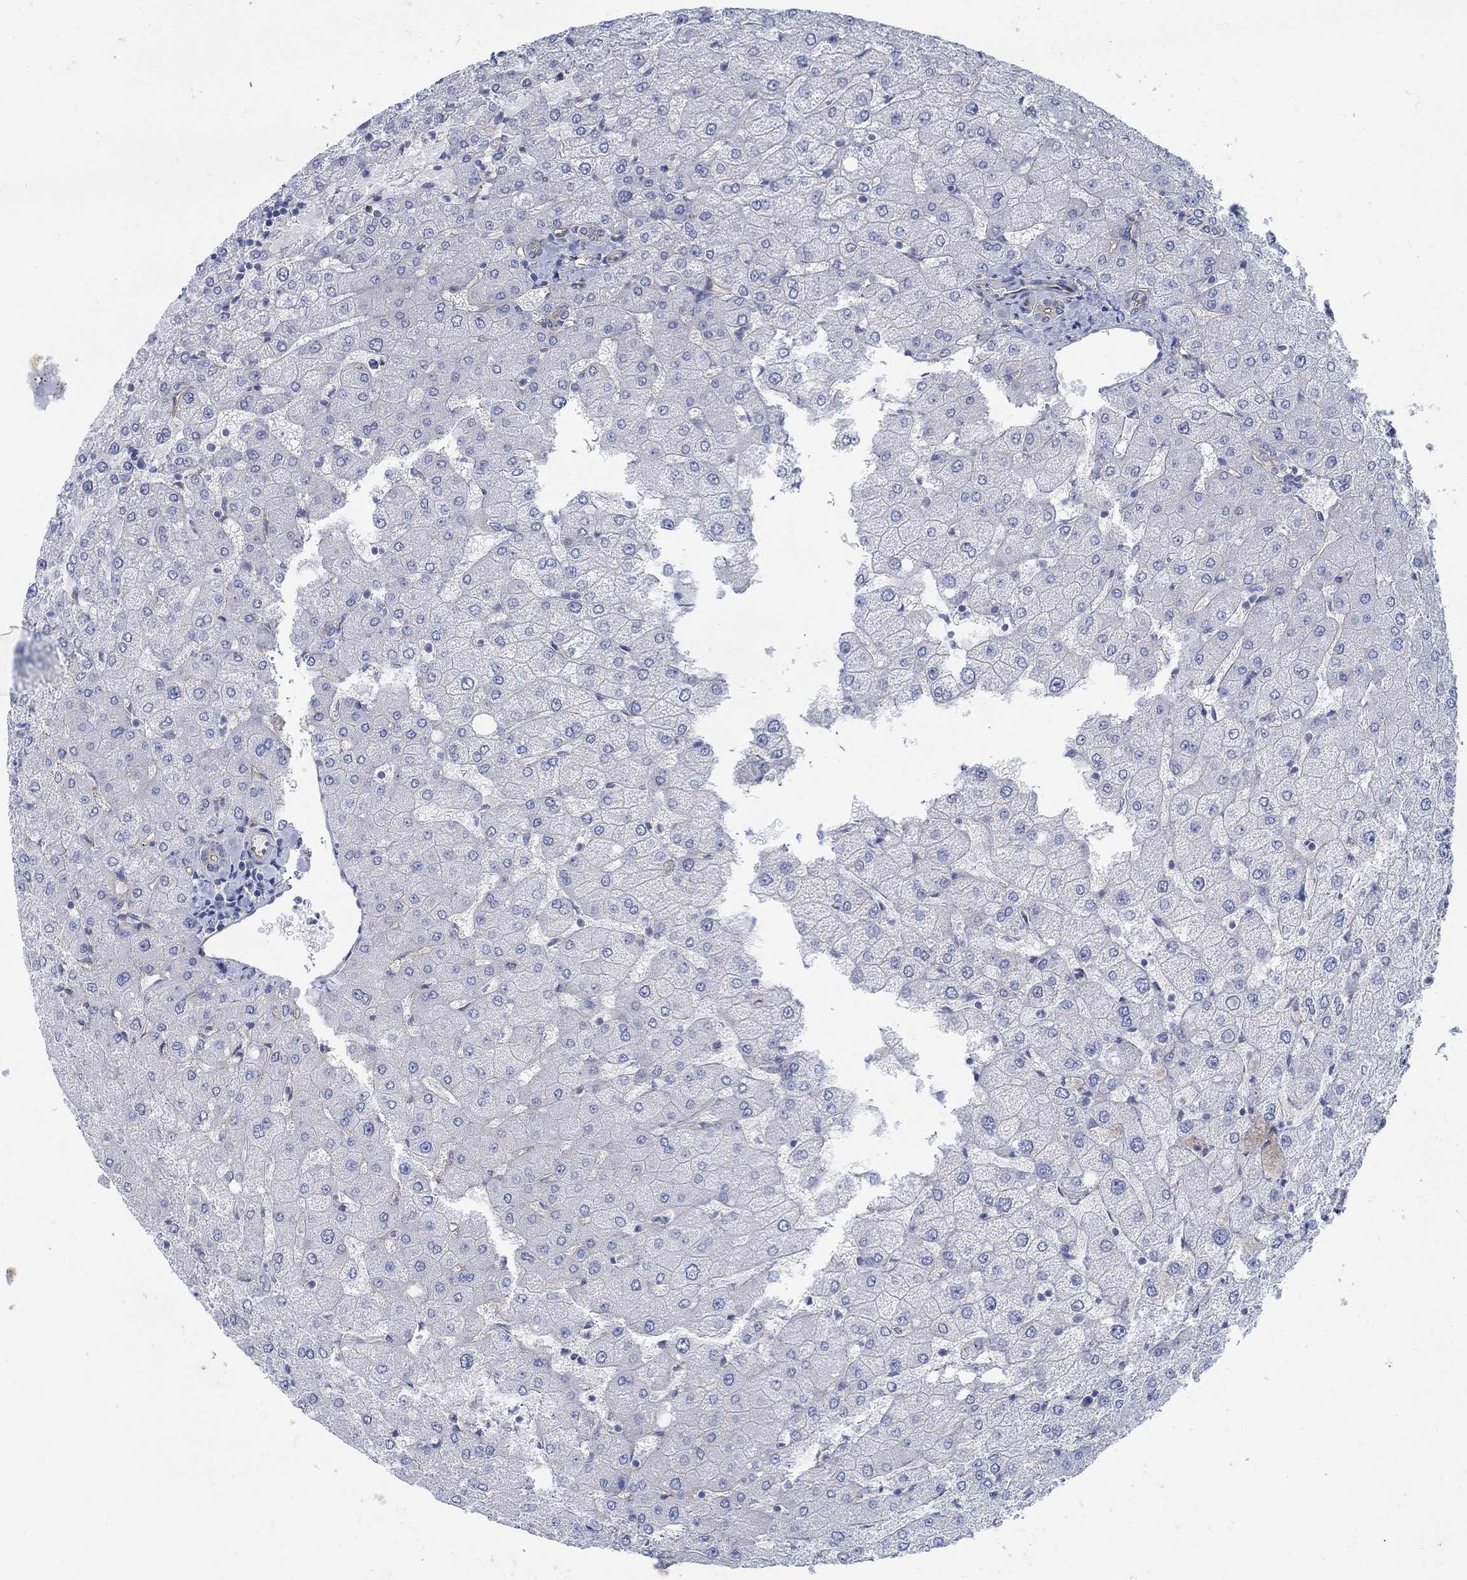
{"staining": {"intensity": "negative", "quantity": "none", "location": "none"}, "tissue": "liver", "cell_type": "Cholangiocytes", "image_type": "normal", "snomed": [{"axis": "morphology", "description": "Normal tissue, NOS"}, {"axis": "topography", "description": "Liver"}], "caption": "Cholangiocytes show no significant expression in benign liver.", "gene": "TMEM198", "patient": {"sex": "female", "age": 54}}